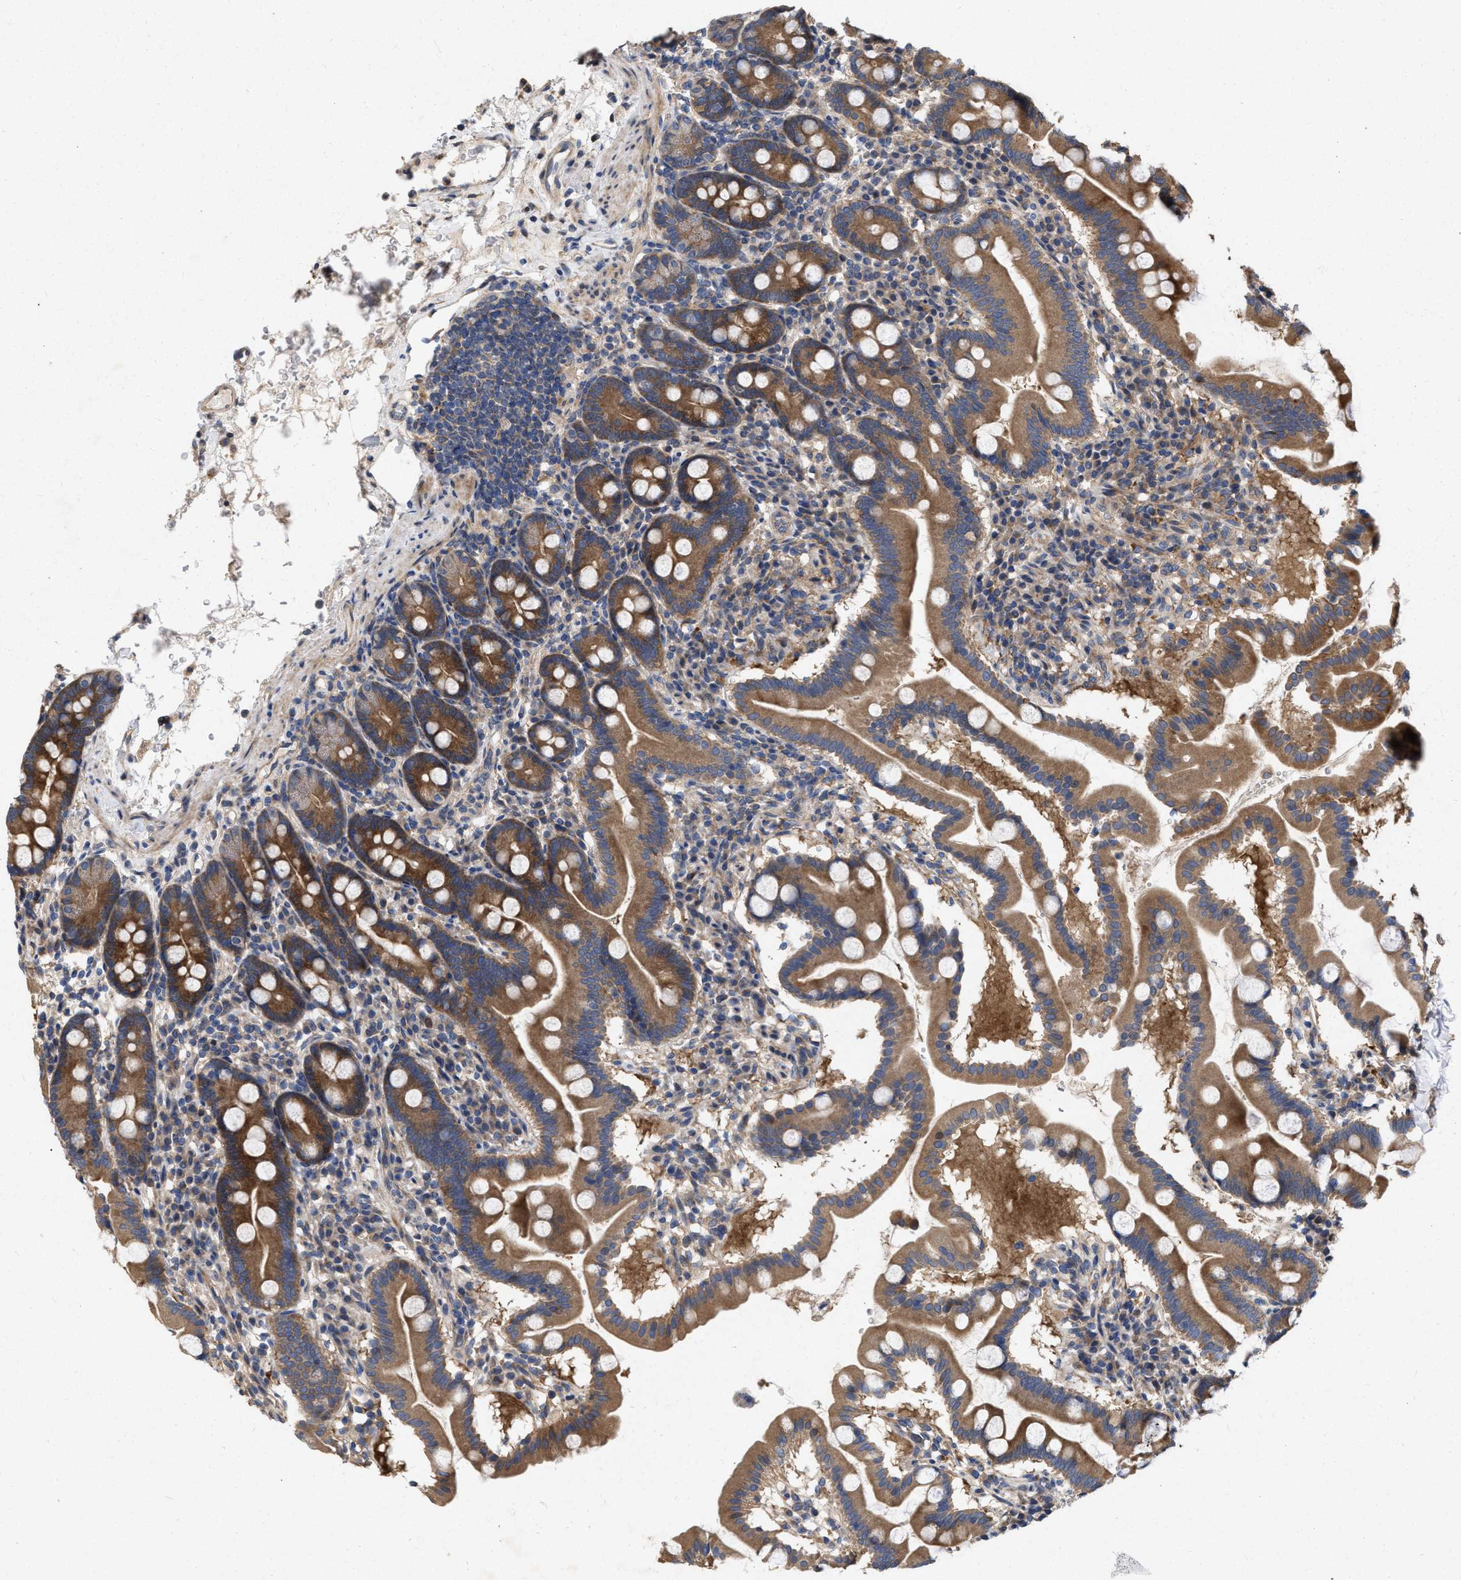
{"staining": {"intensity": "strong", "quantity": ">75%", "location": "cytoplasmic/membranous"}, "tissue": "duodenum", "cell_type": "Glandular cells", "image_type": "normal", "snomed": [{"axis": "morphology", "description": "Normal tissue, NOS"}, {"axis": "topography", "description": "Duodenum"}], "caption": "Immunohistochemical staining of unremarkable duodenum exhibits high levels of strong cytoplasmic/membranous staining in approximately >75% of glandular cells. (brown staining indicates protein expression, while blue staining denotes nuclei).", "gene": "CDKN2C", "patient": {"sex": "male", "age": 50}}